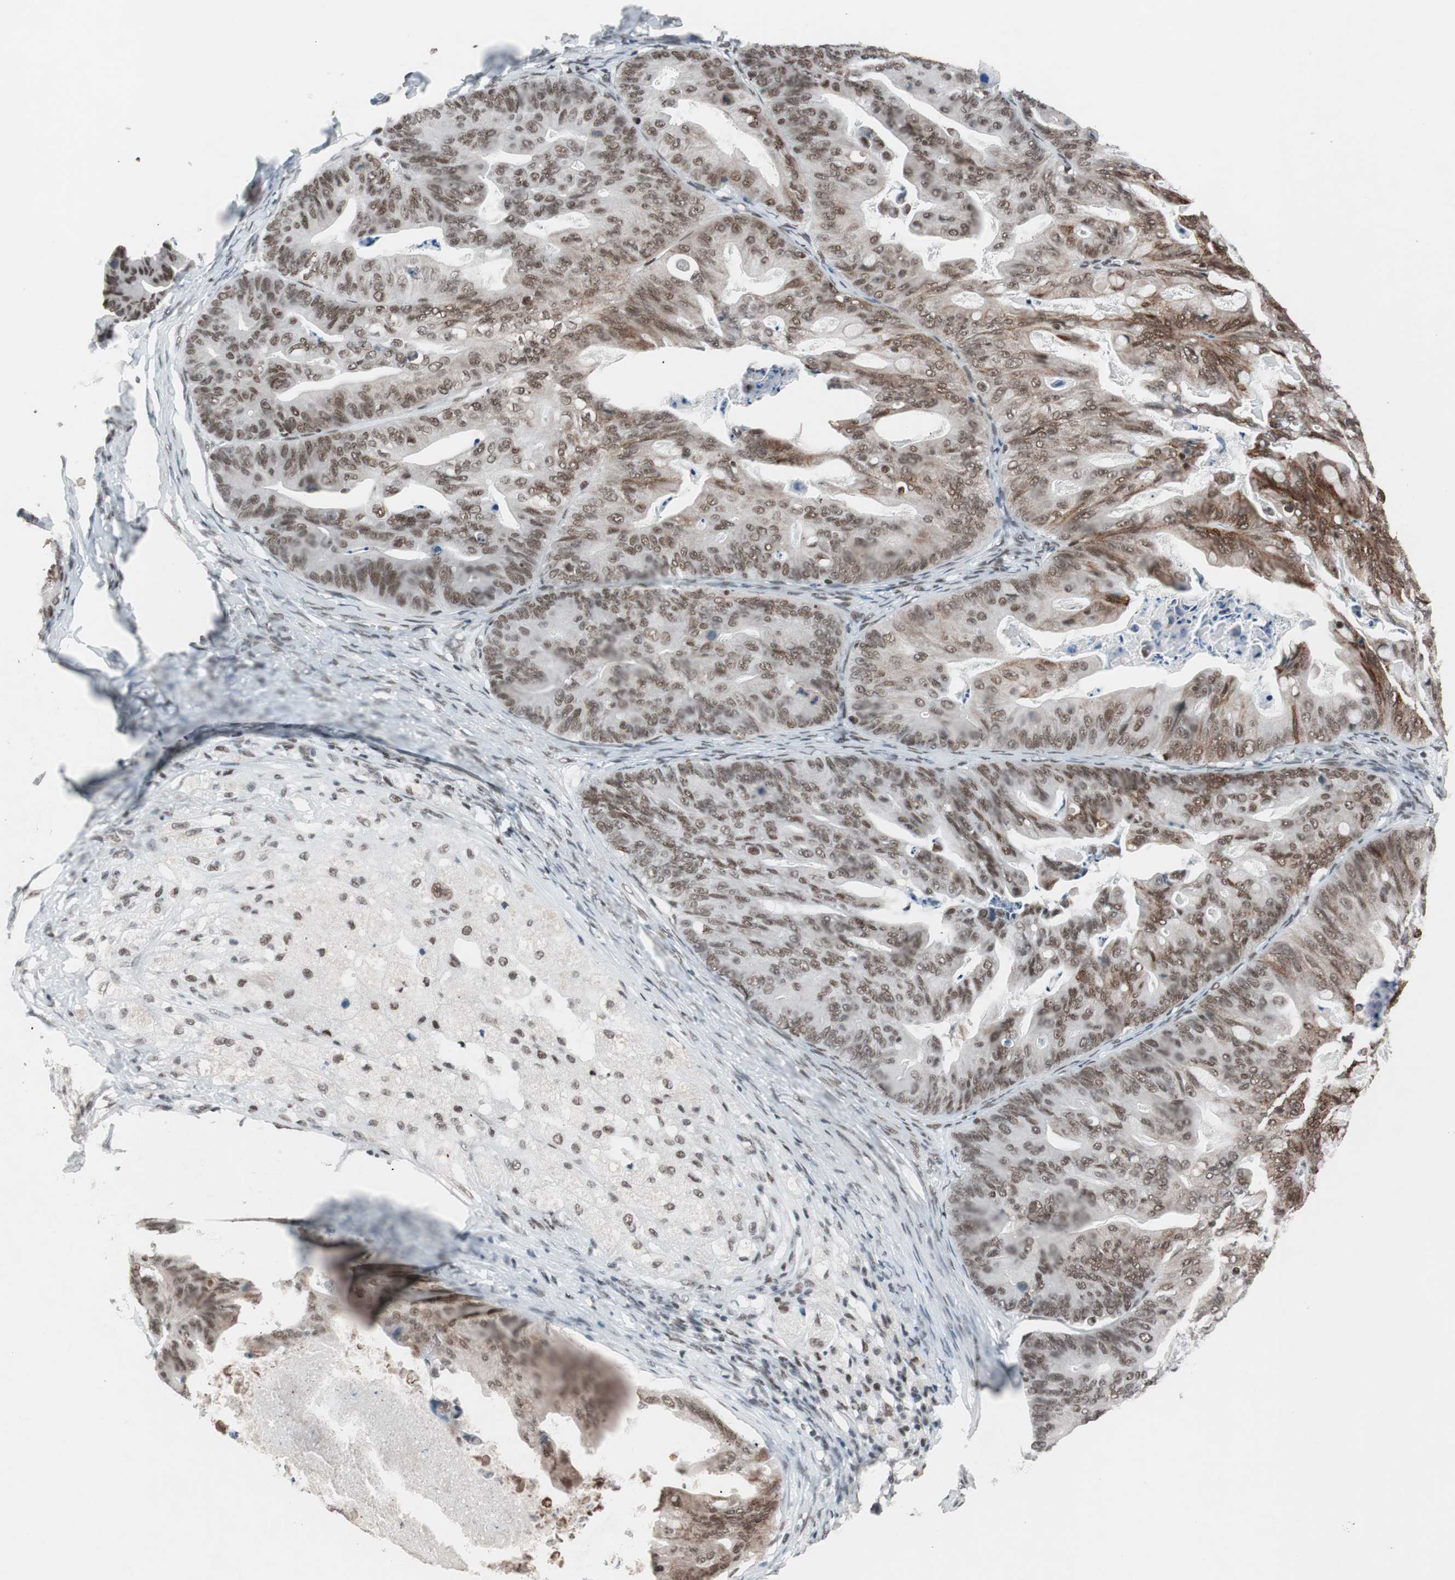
{"staining": {"intensity": "moderate", "quantity": ">75%", "location": "nuclear"}, "tissue": "ovarian cancer", "cell_type": "Tumor cells", "image_type": "cancer", "snomed": [{"axis": "morphology", "description": "Cystadenocarcinoma, mucinous, NOS"}, {"axis": "topography", "description": "Ovary"}], "caption": "The photomicrograph displays a brown stain indicating the presence of a protein in the nuclear of tumor cells in ovarian cancer (mucinous cystadenocarcinoma).", "gene": "ARID1A", "patient": {"sex": "female", "age": 36}}